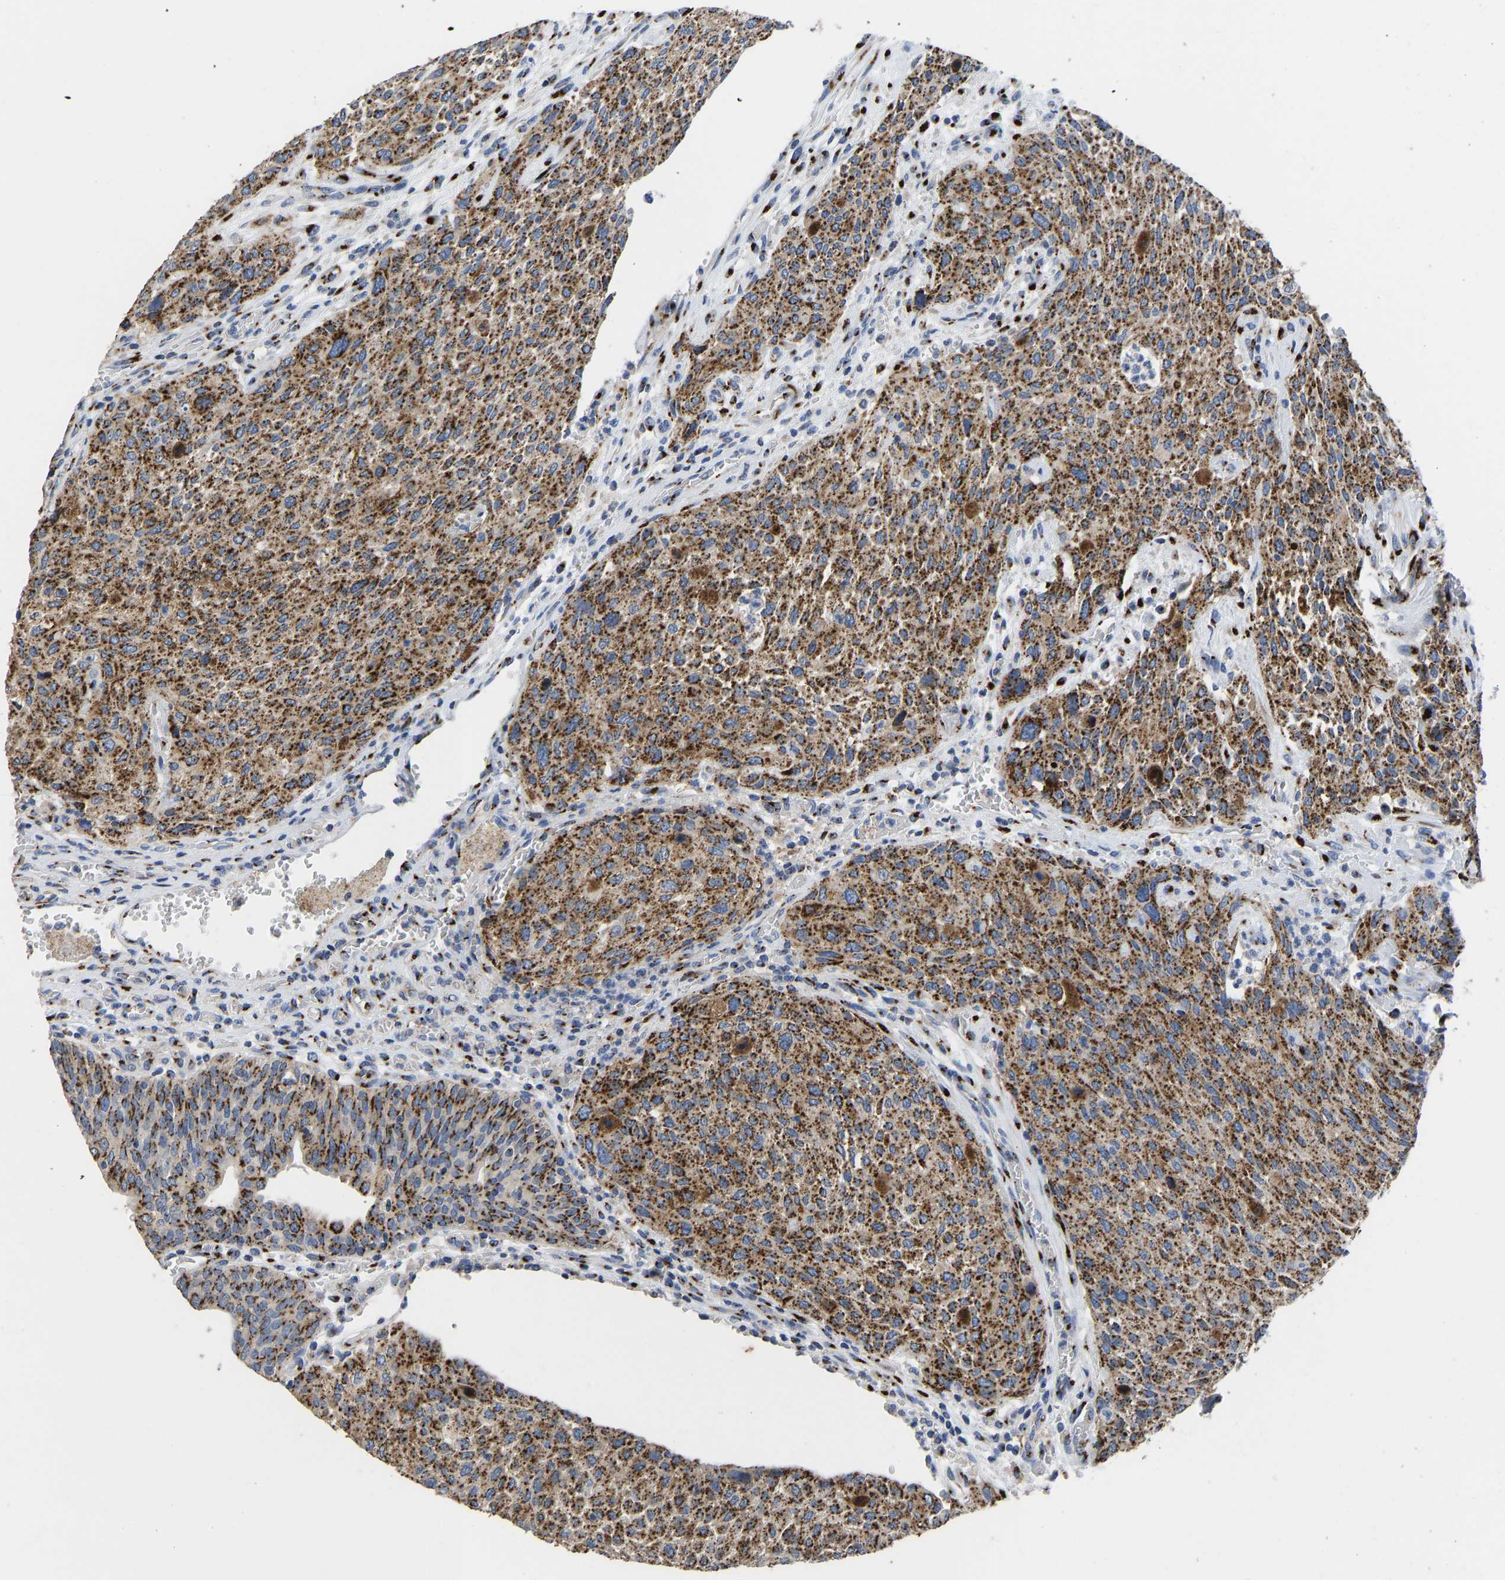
{"staining": {"intensity": "strong", "quantity": ">75%", "location": "cytoplasmic/membranous"}, "tissue": "urothelial cancer", "cell_type": "Tumor cells", "image_type": "cancer", "snomed": [{"axis": "morphology", "description": "Urothelial carcinoma, Low grade"}, {"axis": "morphology", "description": "Urothelial carcinoma, High grade"}, {"axis": "topography", "description": "Urinary bladder"}], "caption": "A high-resolution micrograph shows immunohistochemistry staining of urothelial carcinoma (low-grade), which exhibits strong cytoplasmic/membranous positivity in about >75% of tumor cells.", "gene": "TMEM87A", "patient": {"sex": "male", "age": 35}}